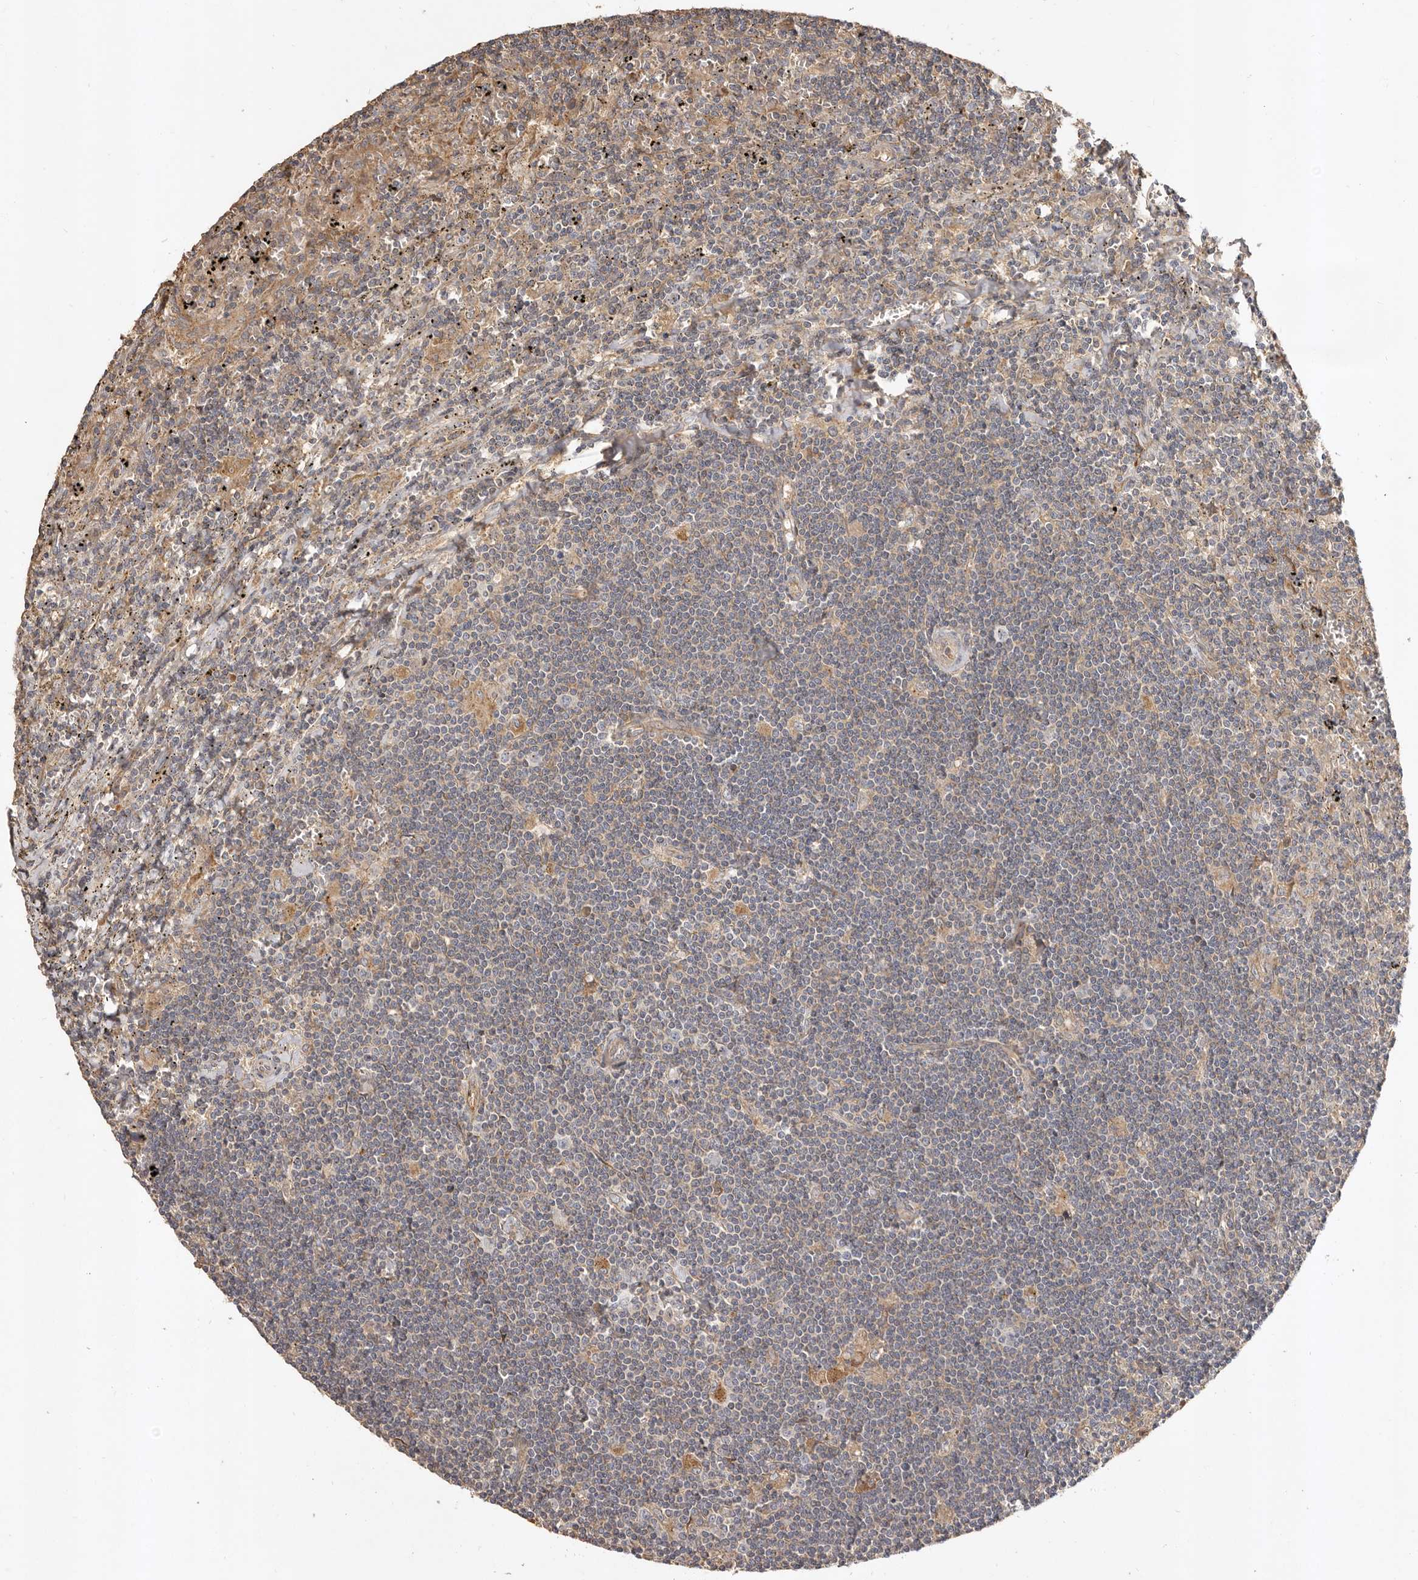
{"staining": {"intensity": "weak", "quantity": "<25%", "location": "cytoplasmic/membranous"}, "tissue": "lymphoma", "cell_type": "Tumor cells", "image_type": "cancer", "snomed": [{"axis": "morphology", "description": "Malignant lymphoma, non-Hodgkin's type, Low grade"}, {"axis": "topography", "description": "Spleen"}], "caption": "A micrograph of human malignant lymphoma, non-Hodgkin's type (low-grade) is negative for staining in tumor cells. (Brightfield microscopy of DAB immunohistochemistry at high magnification).", "gene": "ADAMTS9", "patient": {"sex": "male", "age": 76}}